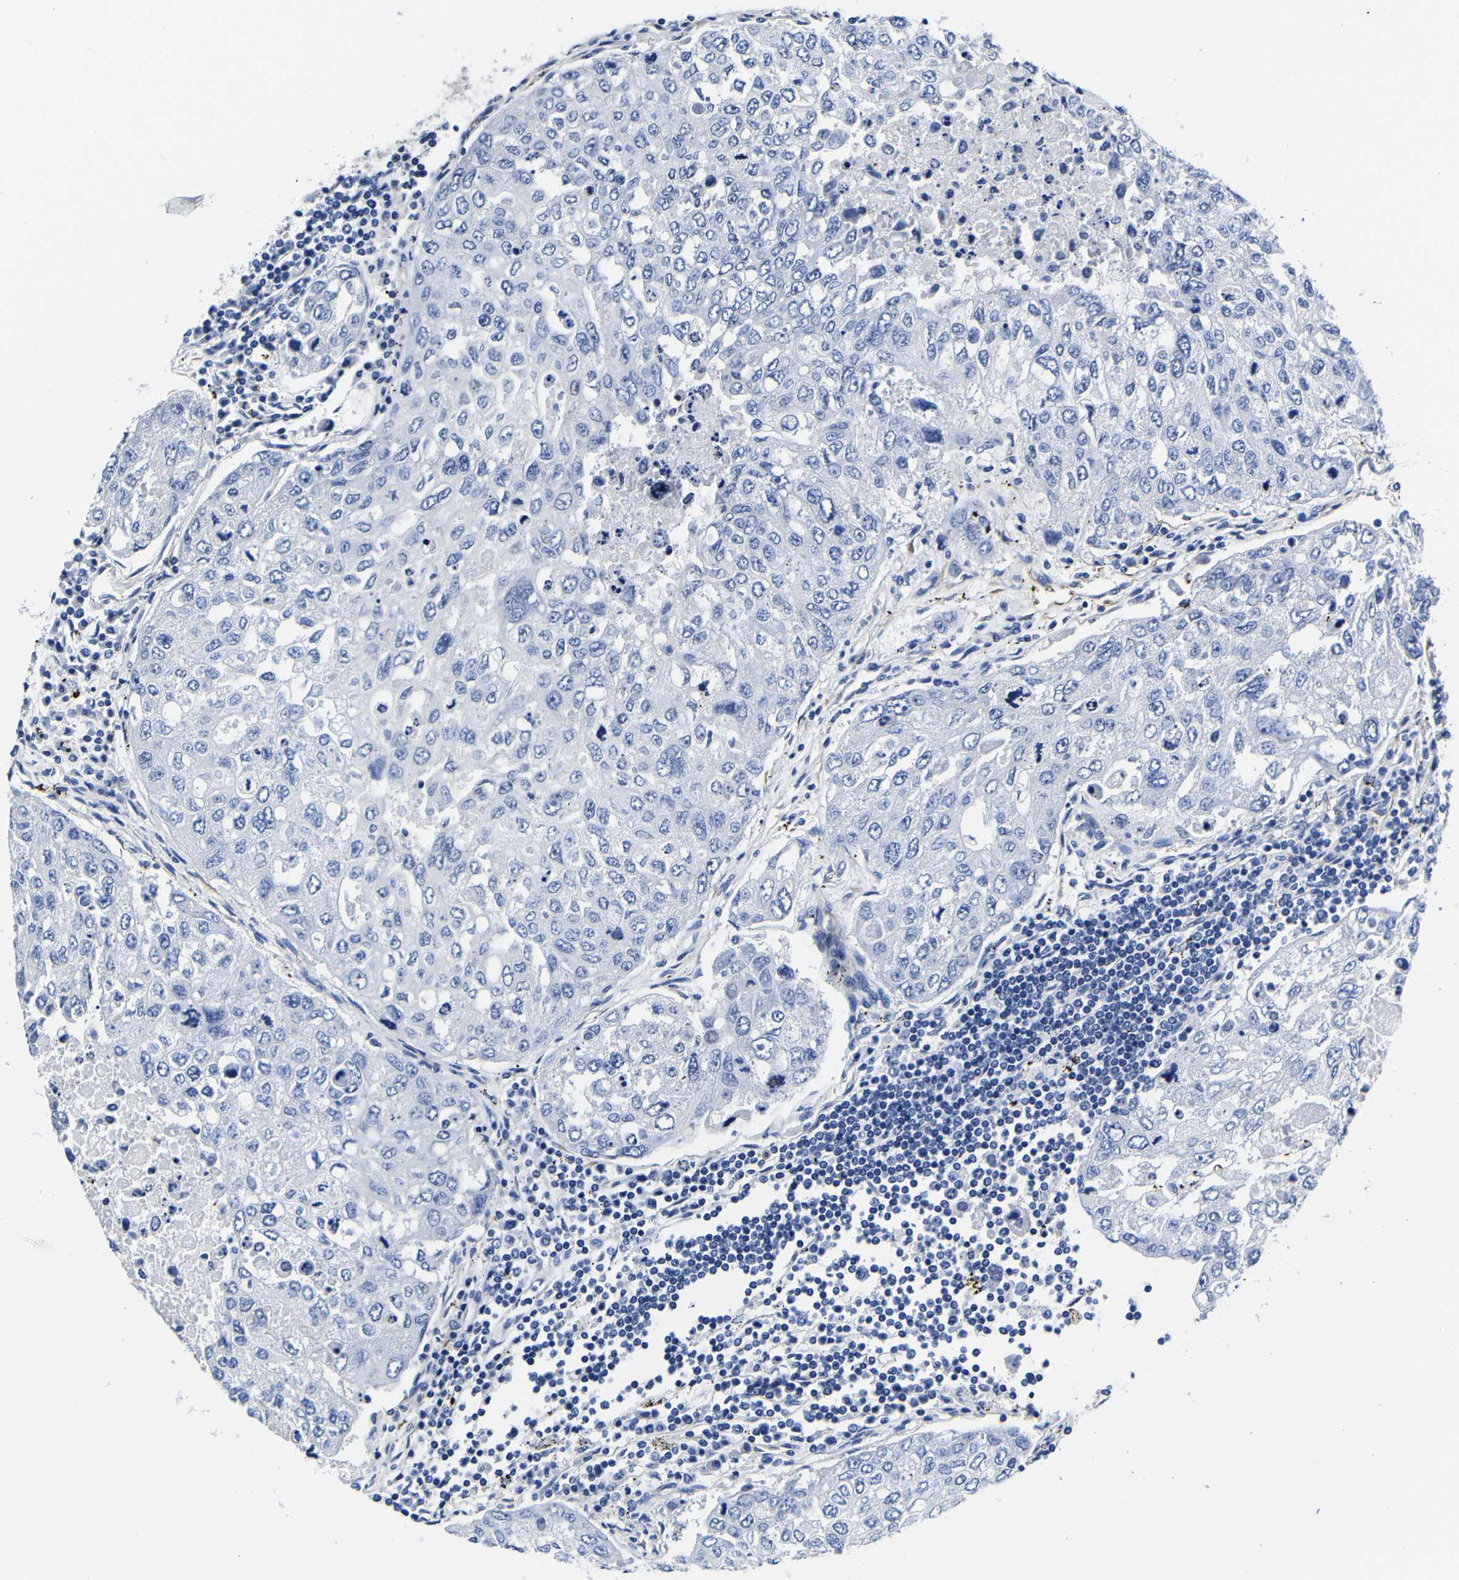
{"staining": {"intensity": "negative", "quantity": "none", "location": "none"}, "tissue": "urothelial cancer", "cell_type": "Tumor cells", "image_type": "cancer", "snomed": [{"axis": "morphology", "description": "Urothelial carcinoma, High grade"}, {"axis": "topography", "description": "Lymph node"}, {"axis": "topography", "description": "Urinary bladder"}], "caption": "This is an immunohistochemistry (IHC) micrograph of human urothelial carcinoma (high-grade). There is no staining in tumor cells.", "gene": "LRIG1", "patient": {"sex": "male", "age": 51}}